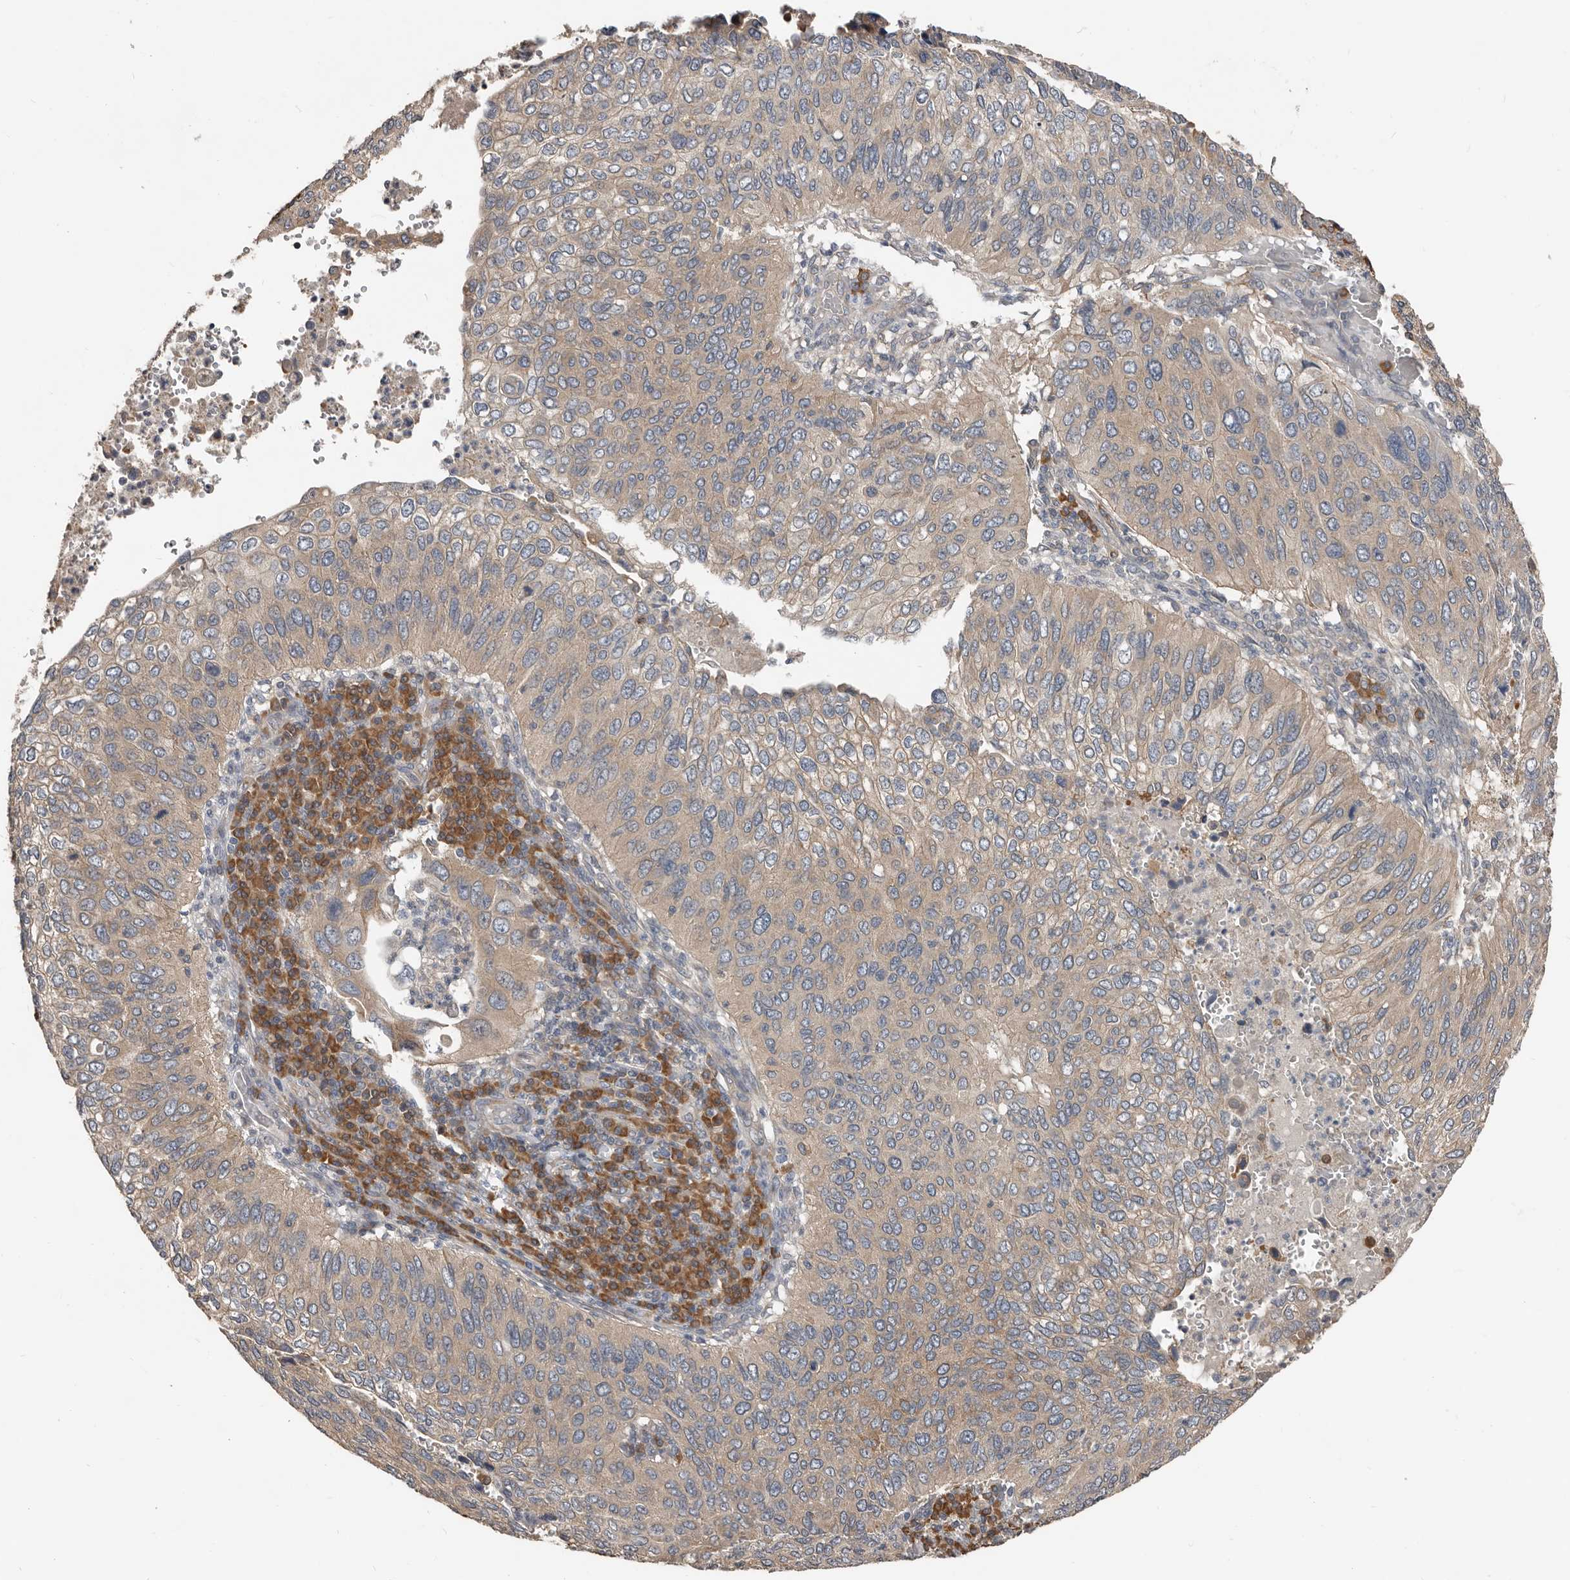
{"staining": {"intensity": "weak", "quantity": ">75%", "location": "cytoplasmic/membranous"}, "tissue": "cervical cancer", "cell_type": "Tumor cells", "image_type": "cancer", "snomed": [{"axis": "morphology", "description": "Squamous cell carcinoma, NOS"}, {"axis": "topography", "description": "Cervix"}], "caption": "Cervical cancer stained with IHC demonstrates weak cytoplasmic/membranous expression in approximately >75% of tumor cells.", "gene": "AKNAD1", "patient": {"sex": "female", "age": 38}}